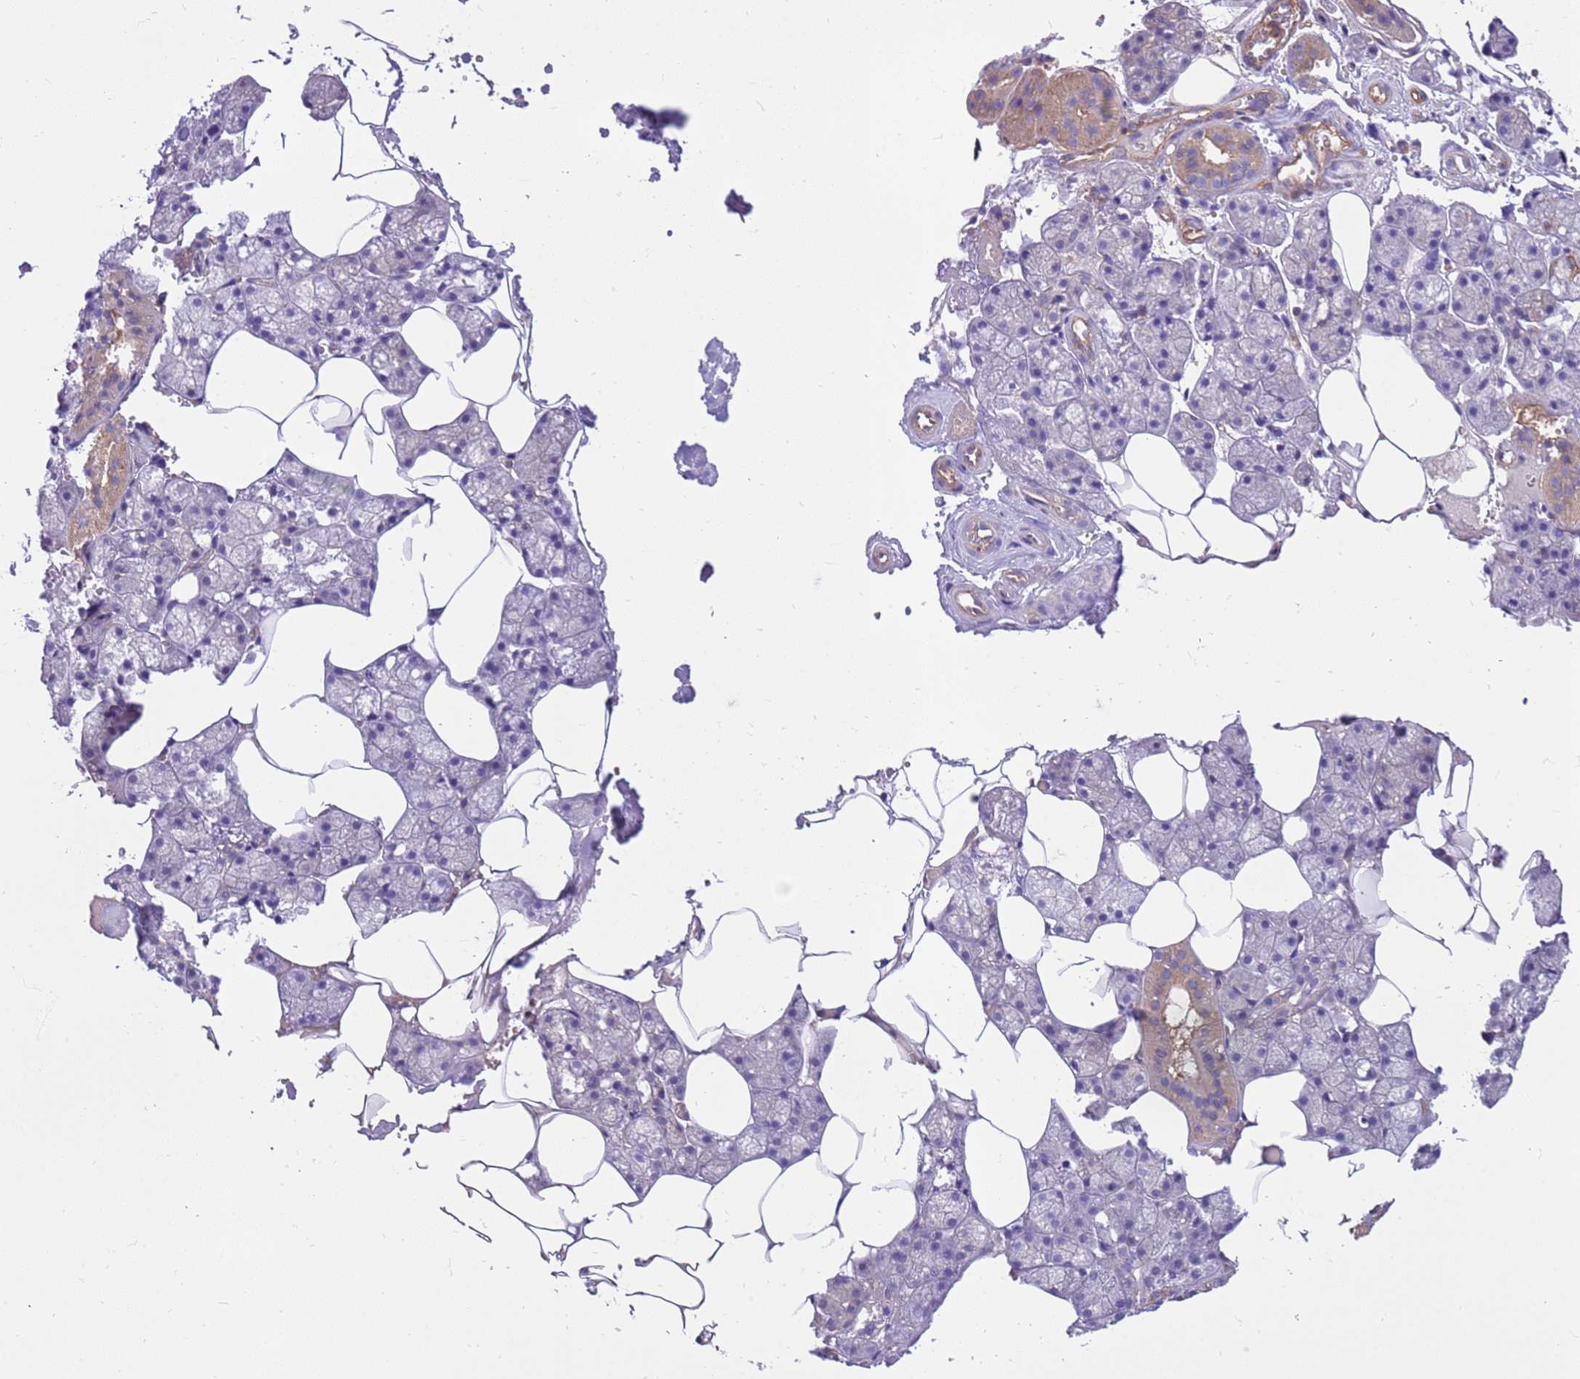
{"staining": {"intensity": "moderate", "quantity": "<25%", "location": "cytoplasmic/membranous"}, "tissue": "salivary gland", "cell_type": "Glandular cells", "image_type": "normal", "snomed": [{"axis": "morphology", "description": "Normal tissue, NOS"}, {"axis": "topography", "description": "Salivary gland"}], "caption": "Moderate cytoplasmic/membranous positivity for a protein is appreciated in about <25% of glandular cells of unremarkable salivary gland using immunohistochemistry.", "gene": "NAALADL1", "patient": {"sex": "male", "age": 62}}